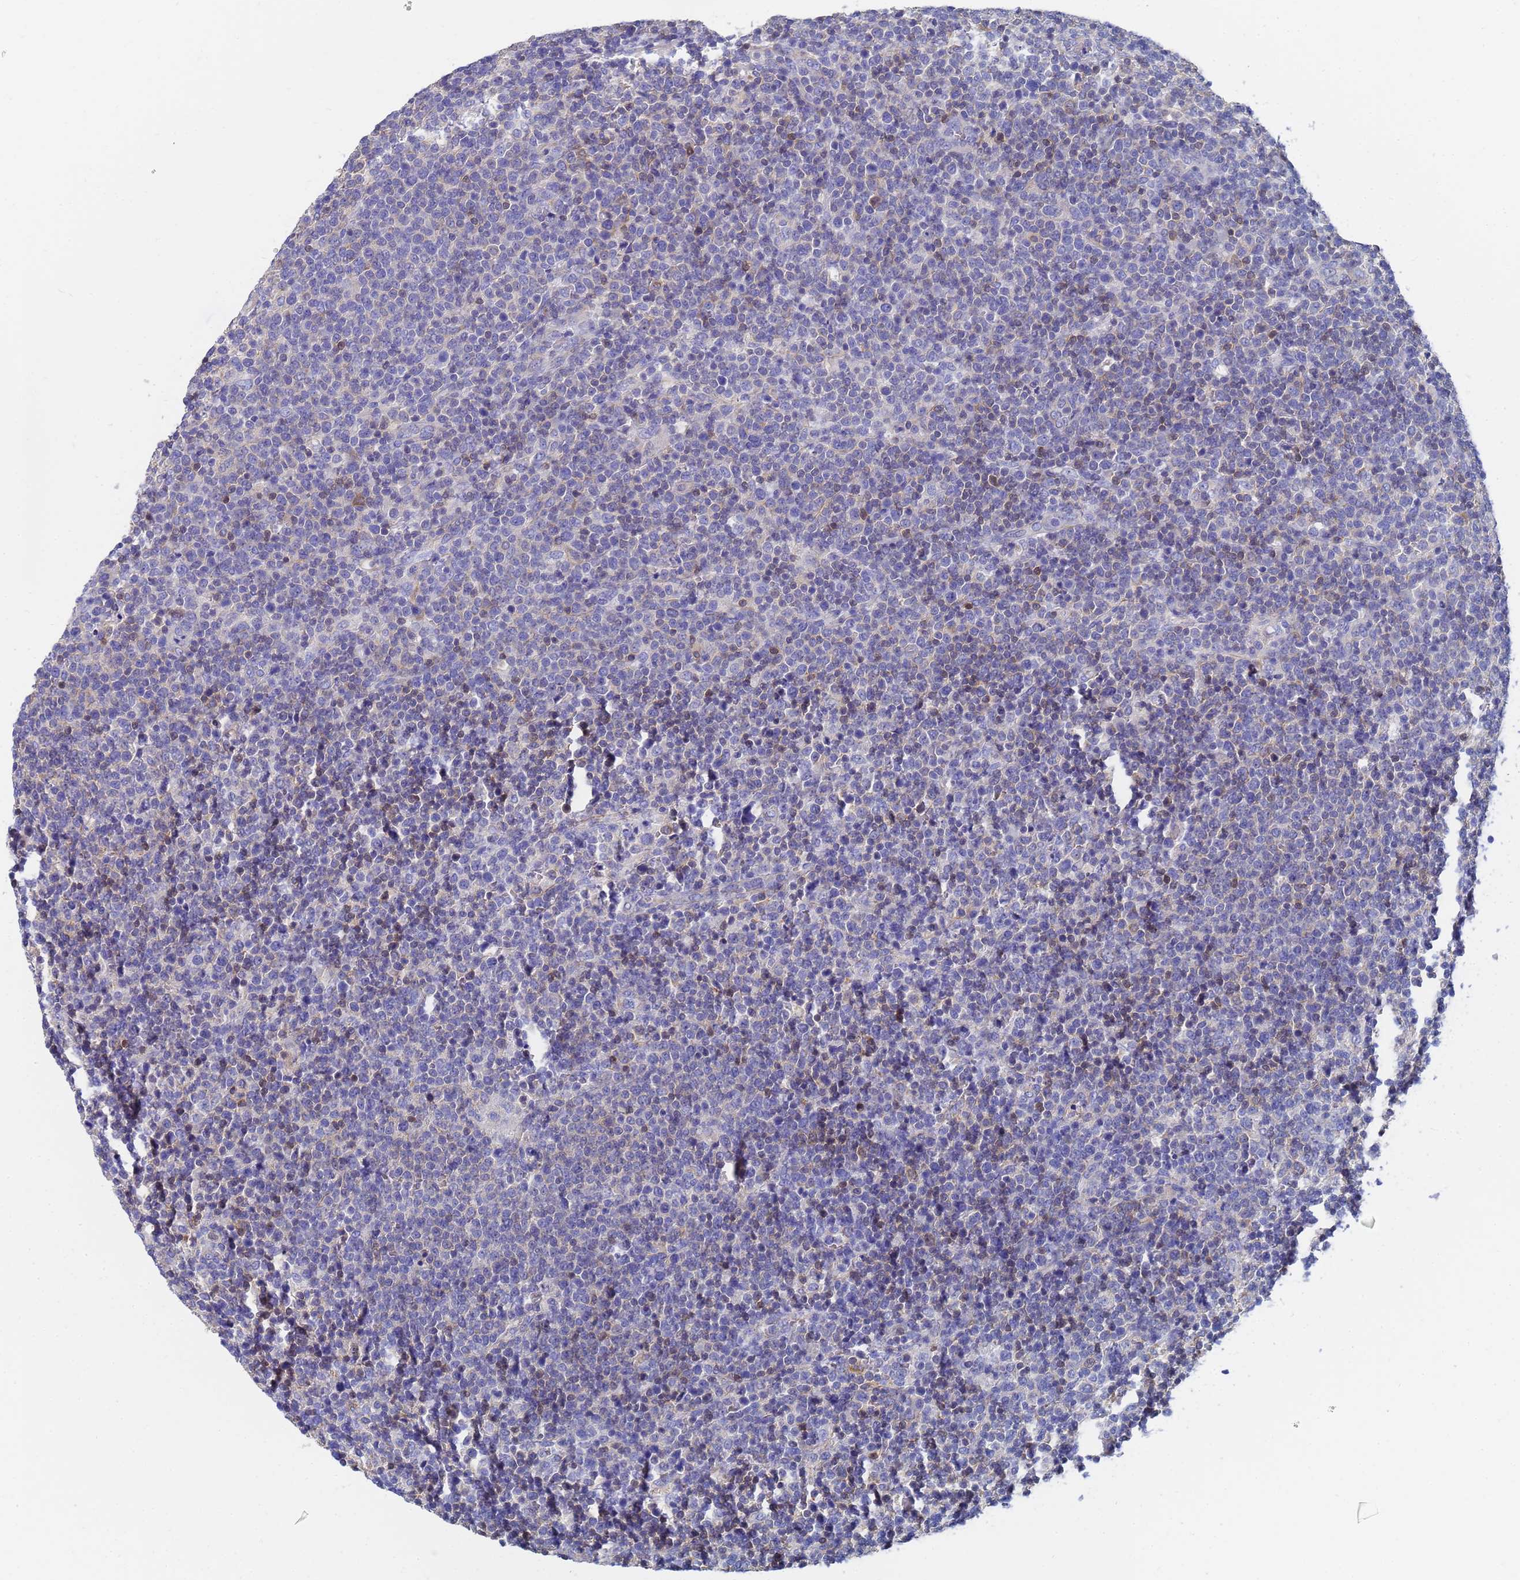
{"staining": {"intensity": "negative", "quantity": "none", "location": "none"}, "tissue": "lymphoma", "cell_type": "Tumor cells", "image_type": "cancer", "snomed": [{"axis": "morphology", "description": "Malignant lymphoma, non-Hodgkin's type, High grade"}, {"axis": "topography", "description": "Lymph node"}], "caption": "Tumor cells are negative for protein expression in human high-grade malignant lymphoma, non-Hodgkin's type.", "gene": "GCHFR", "patient": {"sex": "male", "age": 61}}